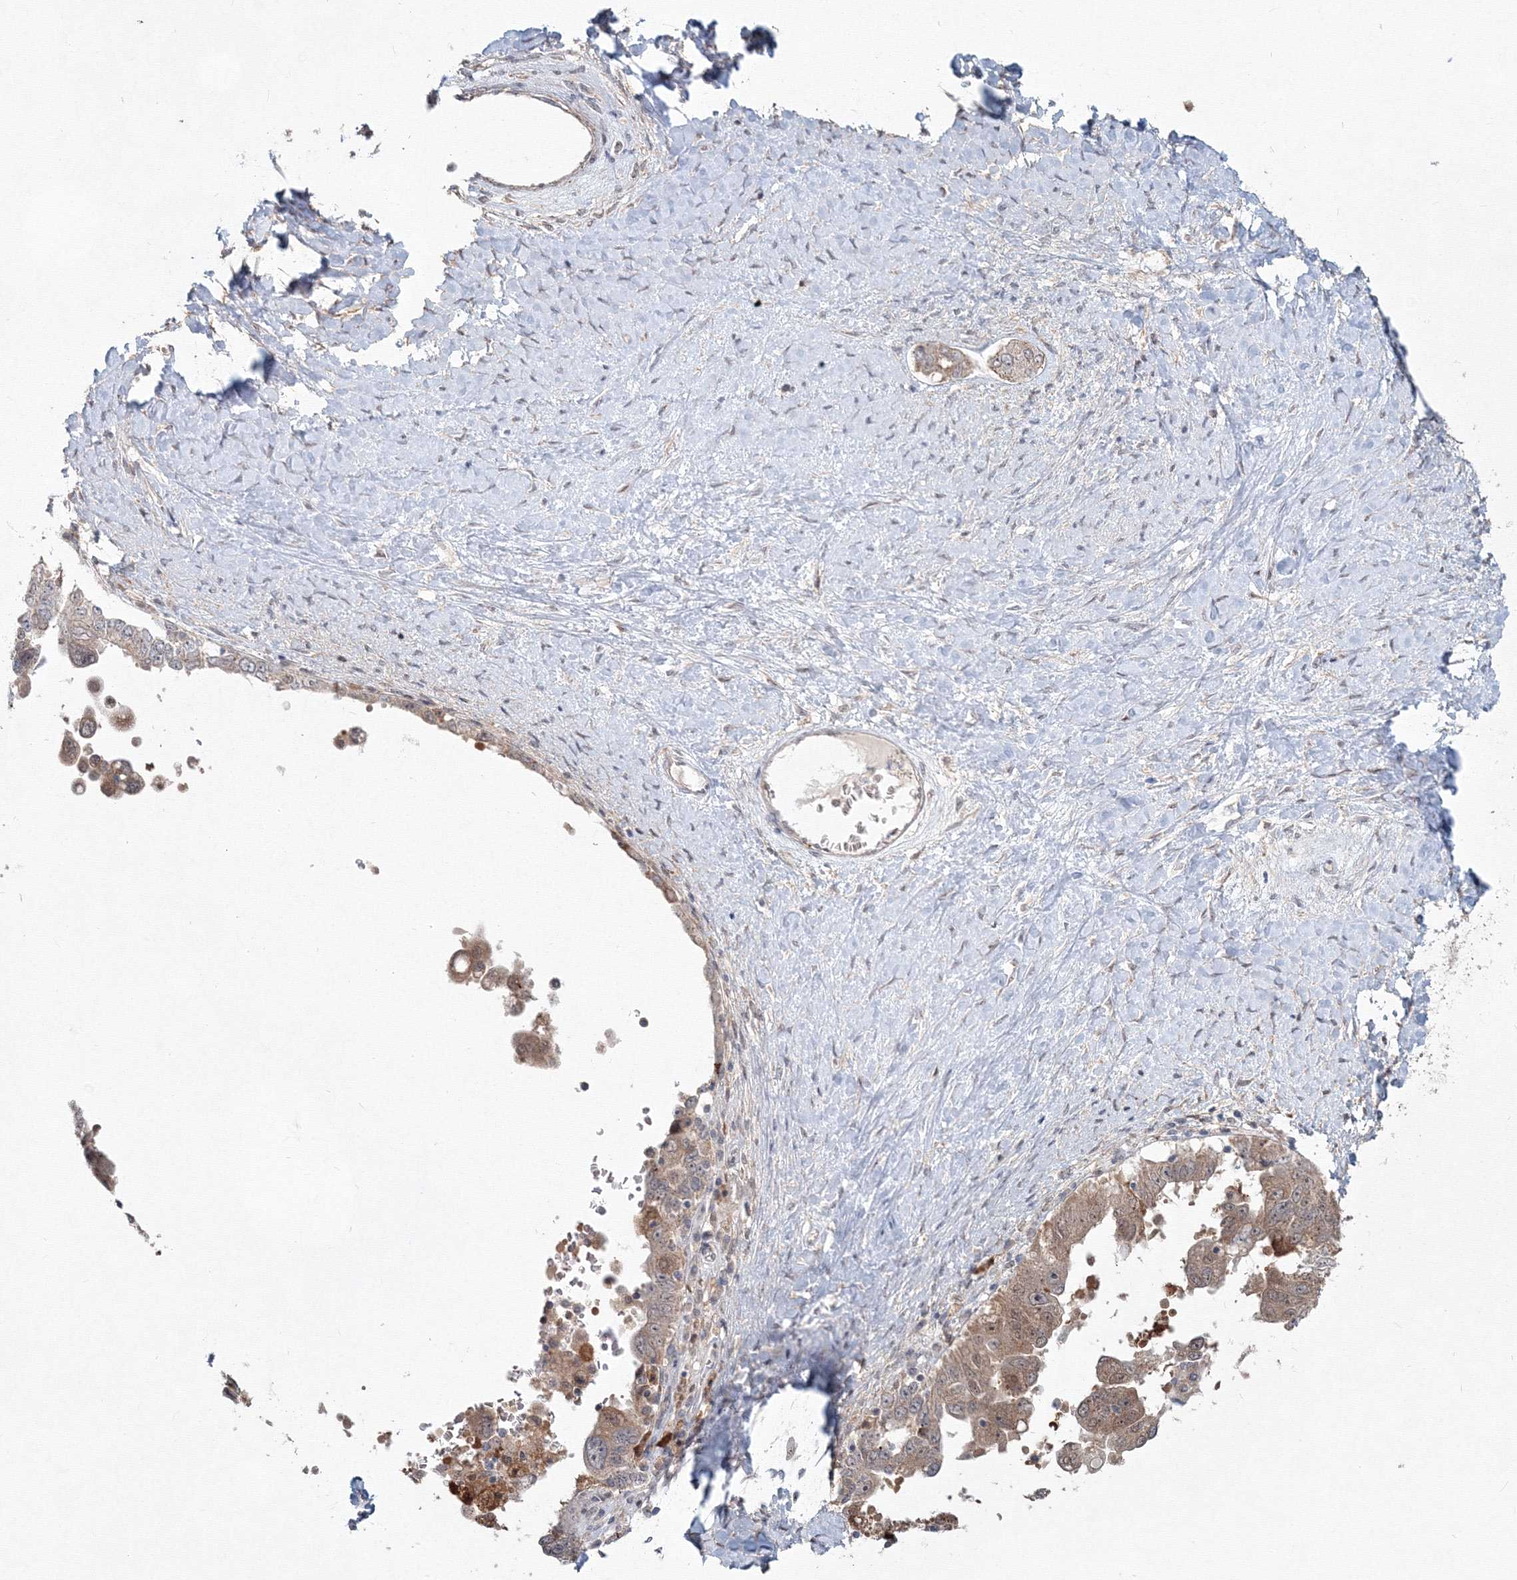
{"staining": {"intensity": "moderate", "quantity": ">75%", "location": "cytoplasmic/membranous"}, "tissue": "ovarian cancer", "cell_type": "Tumor cells", "image_type": "cancer", "snomed": [{"axis": "morphology", "description": "Carcinoma, endometroid"}, {"axis": "topography", "description": "Ovary"}], "caption": "High-magnification brightfield microscopy of endometroid carcinoma (ovarian) stained with DAB (3,3'-diaminobenzidine) (brown) and counterstained with hematoxylin (blue). tumor cells exhibit moderate cytoplasmic/membranous expression is identified in approximately>75% of cells.", "gene": "MKRN2", "patient": {"sex": "female", "age": 62}}